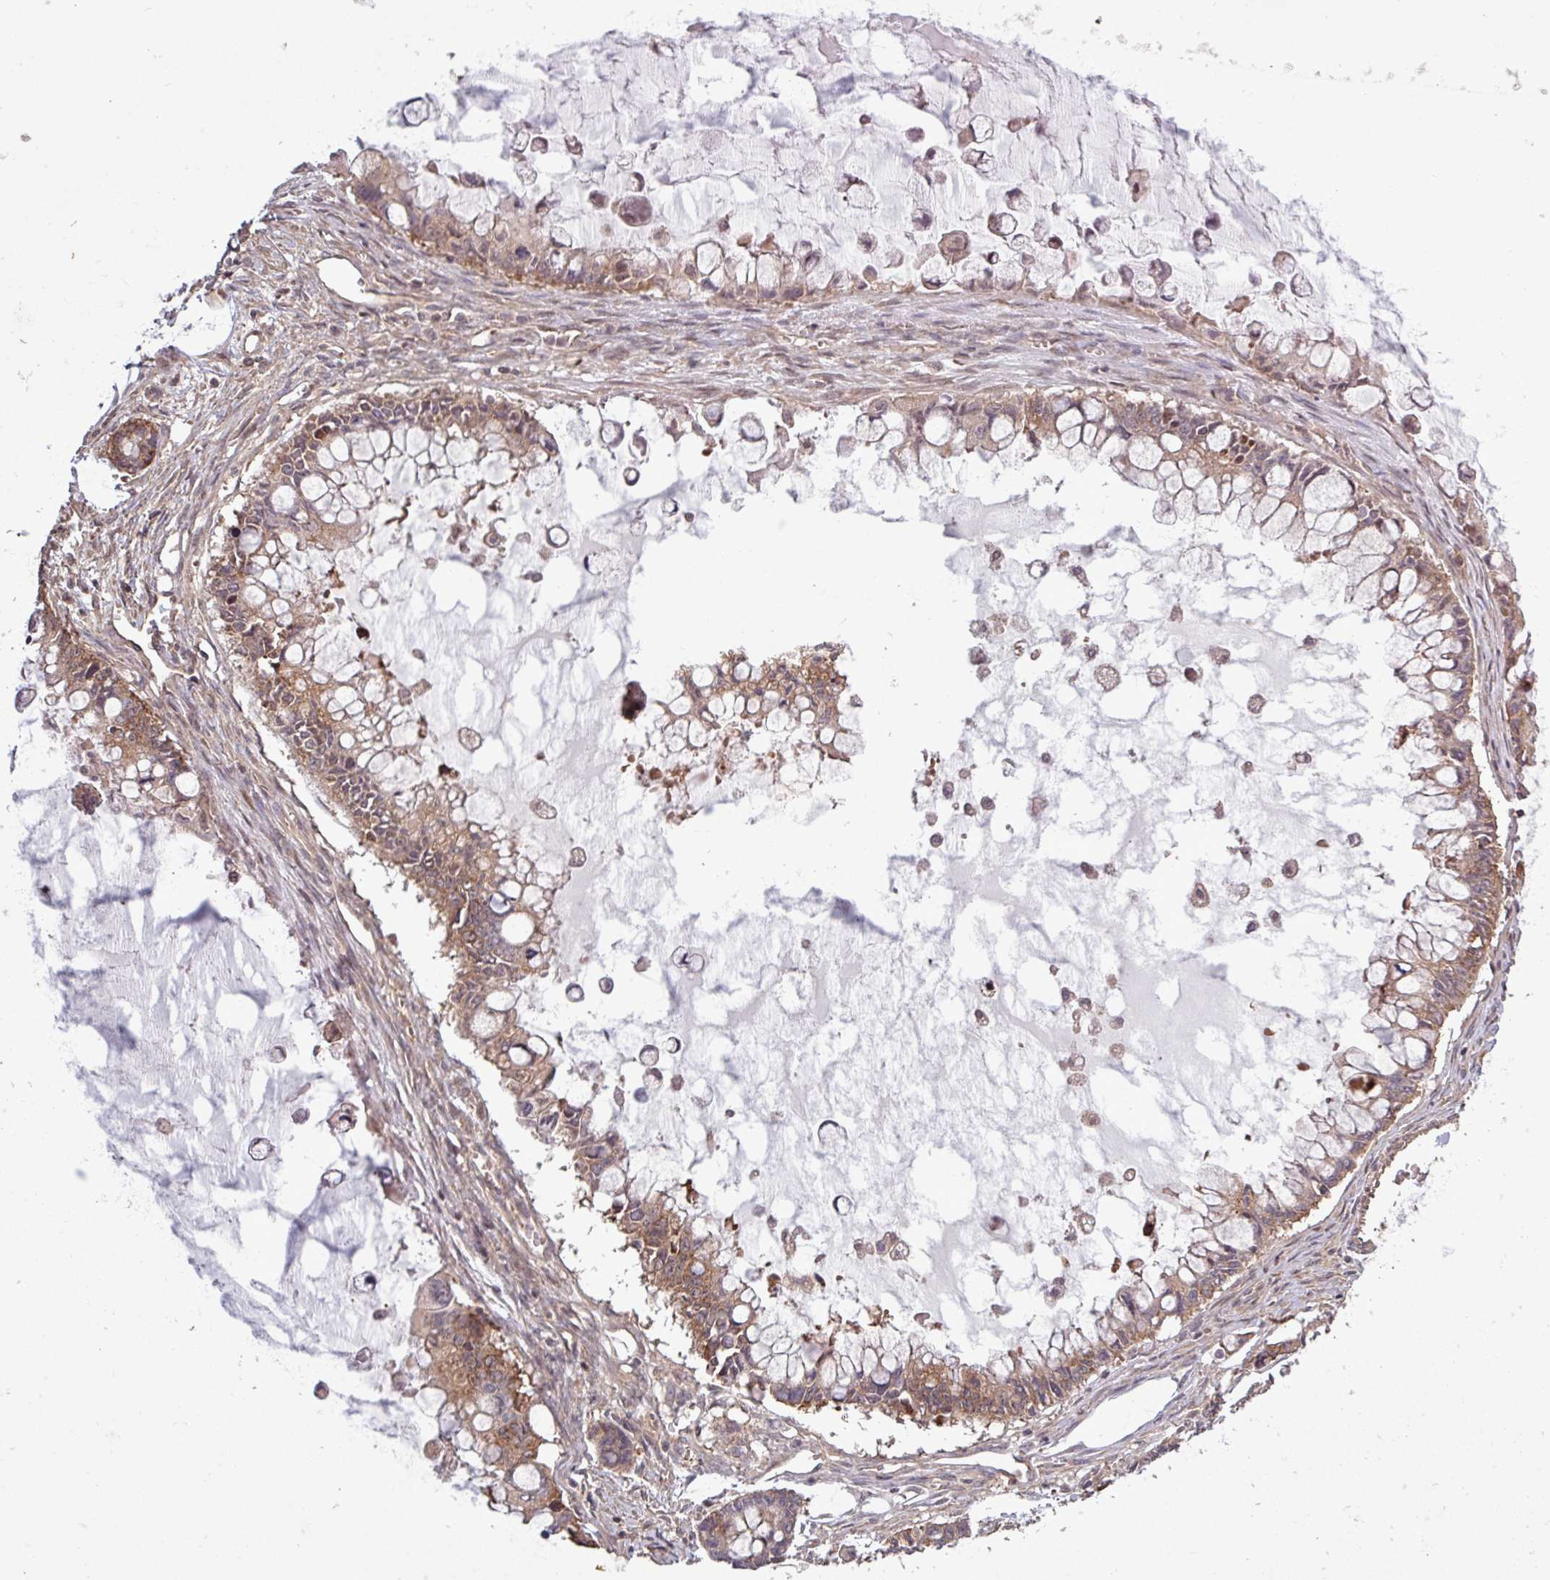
{"staining": {"intensity": "moderate", "quantity": ">75%", "location": "cytoplasmic/membranous"}, "tissue": "ovarian cancer", "cell_type": "Tumor cells", "image_type": "cancer", "snomed": [{"axis": "morphology", "description": "Cystadenocarcinoma, mucinous, NOS"}, {"axis": "topography", "description": "Ovary"}], "caption": "A brown stain shows moderate cytoplasmic/membranous staining of a protein in human ovarian cancer tumor cells.", "gene": "TRABD2A", "patient": {"sex": "female", "age": 63}}